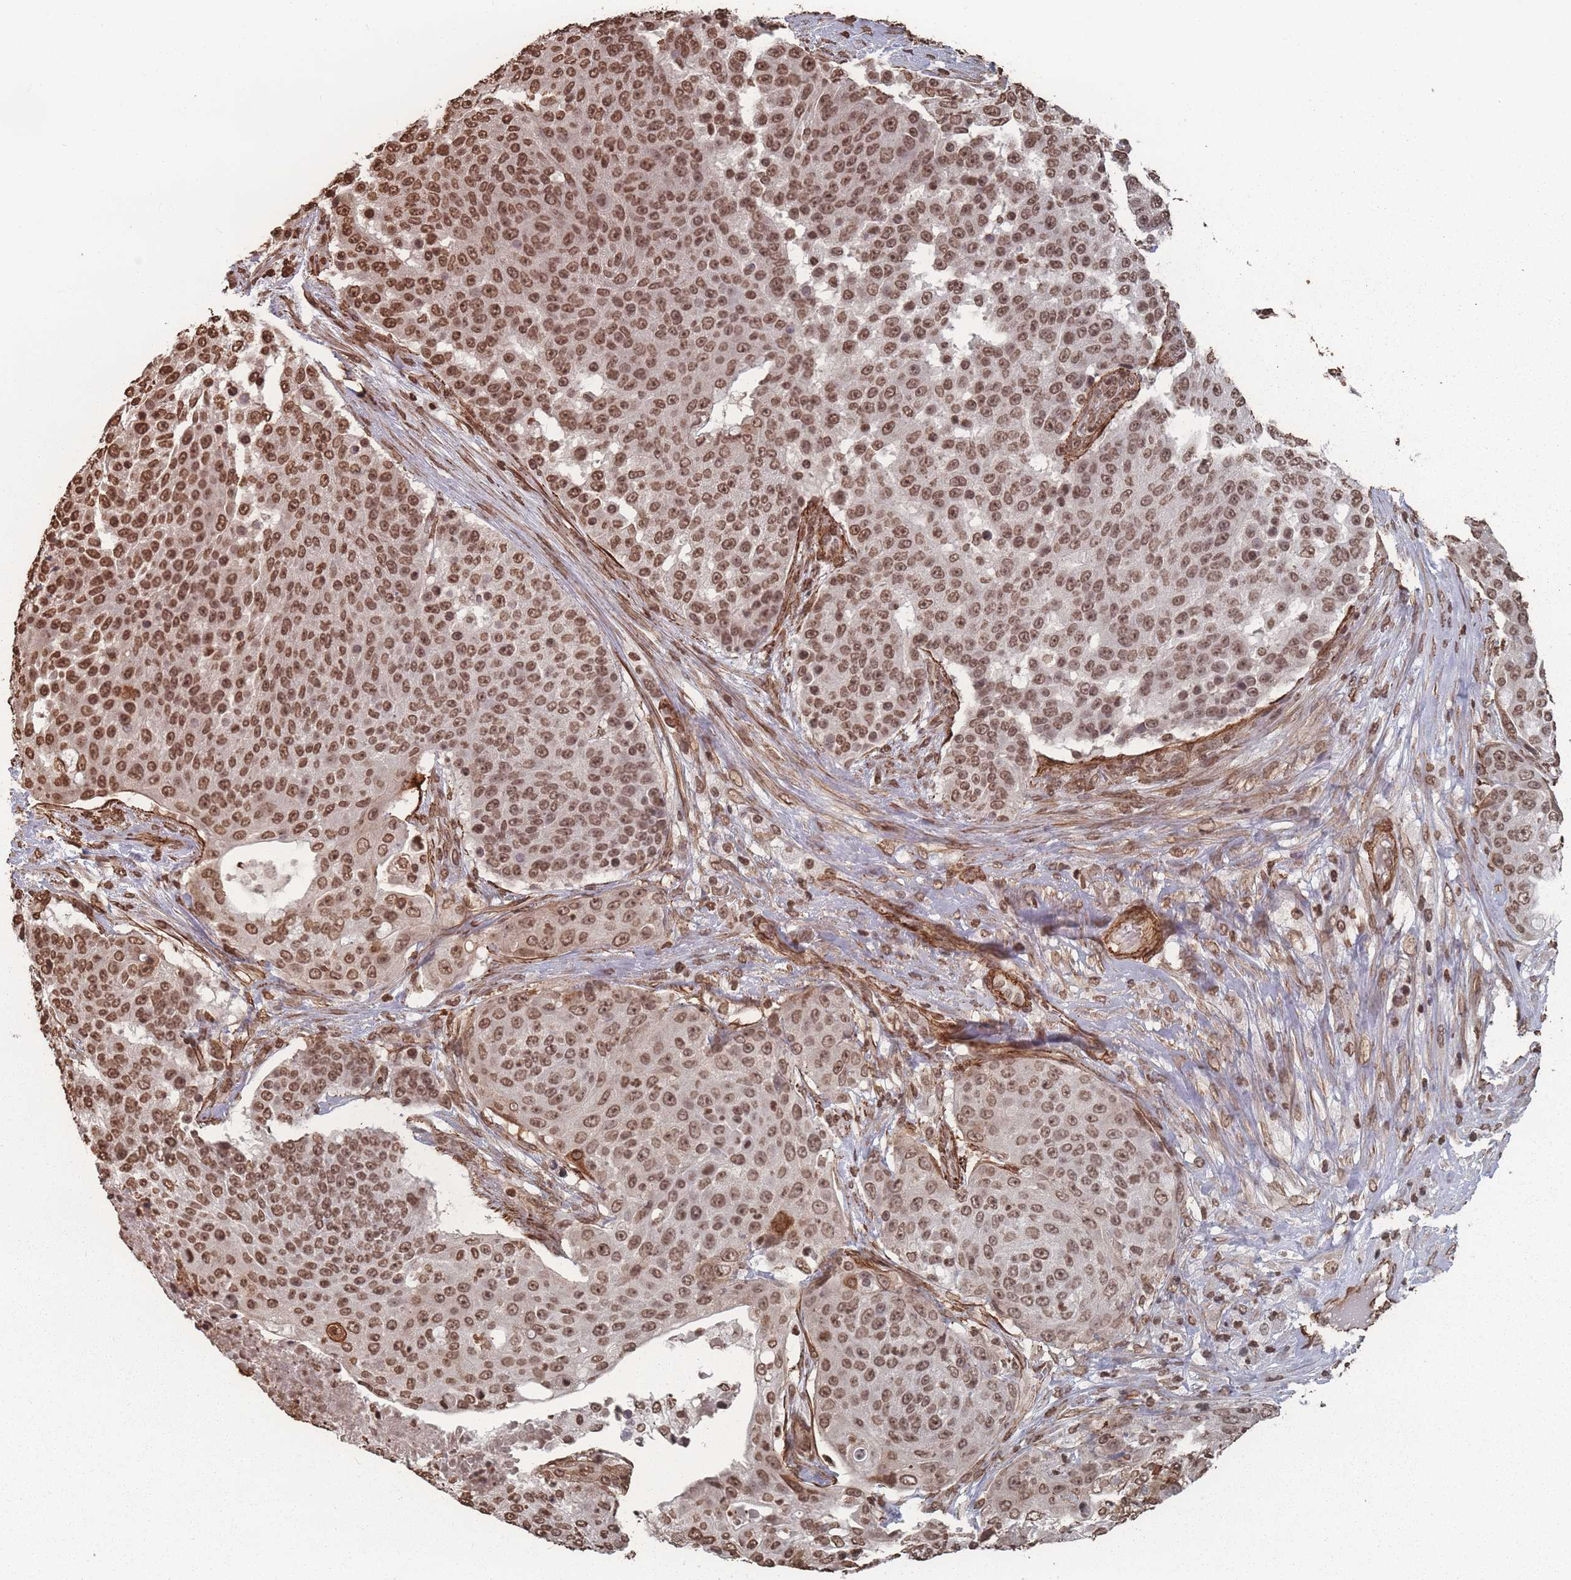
{"staining": {"intensity": "moderate", "quantity": ">75%", "location": "nuclear"}, "tissue": "urothelial cancer", "cell_type": "Tumor cells", "image_type": "cancer", "snomed": [{"axis": "morphology", "description": "Urothelial carcinoma, High grade"}, {"axis": "topography", "description": "Urinary bladder"}], "caption": "Immunohistochemistry (IHC) photomicrograph of neoplastic tissue: human high-grade urothelial carcinoma stained using immunohistochemistry (IHC) demonstrates medium levels of moderate protein expression localized specifically in the nuclear of tumor cells, appearing as a nuclear brown color.", "gene": "PLEKHG5", "patient": {"sex": "female", "age": 63}}